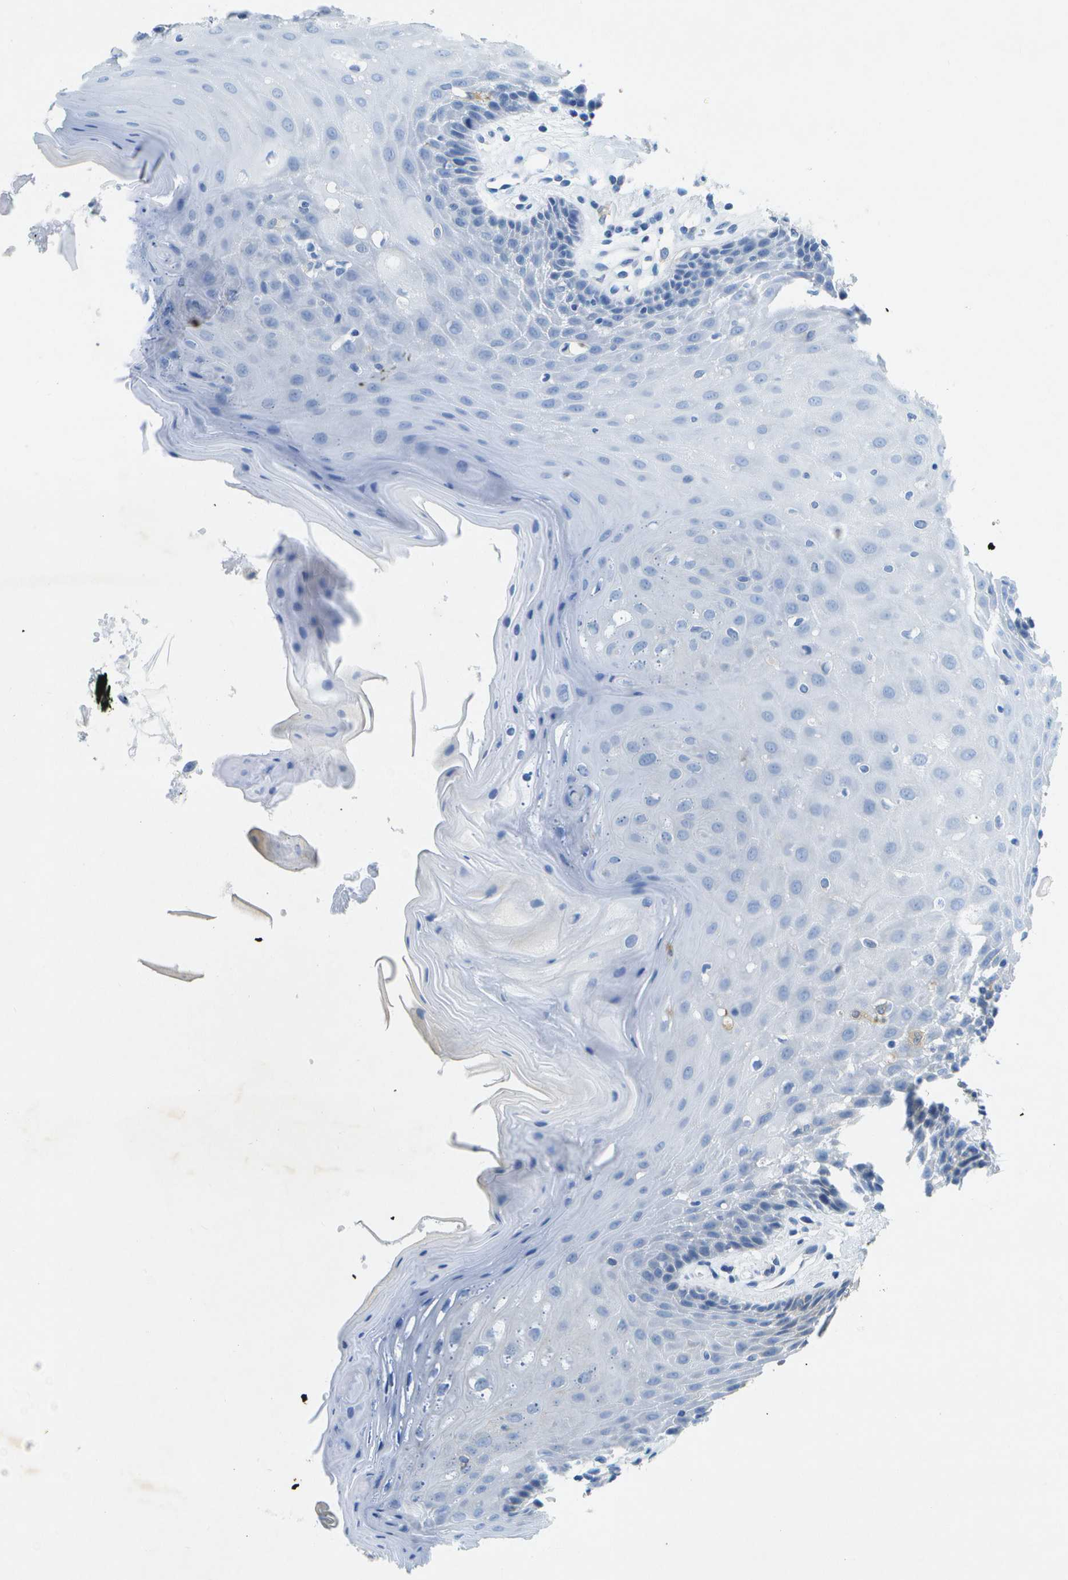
{"staining": {"intensity": "weak", "quantity": "<25%", "location": "cytoplasmic/membranous"}, "tissue": "oral mucosa", "cell_type": "Squamous epithelial cells", "image_type": "normal", "snomed": [{"axis": "morphology", "description": "Normal tissue, NOS"}, {"axis": "morphology", "description": "Squamous cell carcinoma, NOS"}, {"axis": "topography", "description": "Oral tissue"}, {"axis": "topography", "description": "Head-Neck"}], "caption": "A micrograph of human oral mucosa is negative for staining in squamous epithelial cells. (DAB (3,3'-diaminobenzidine) immunohistochemistry with hematoxylin counter stain).", "gene": "WNK2", "patient": {"sex": "male", "age": 71}}